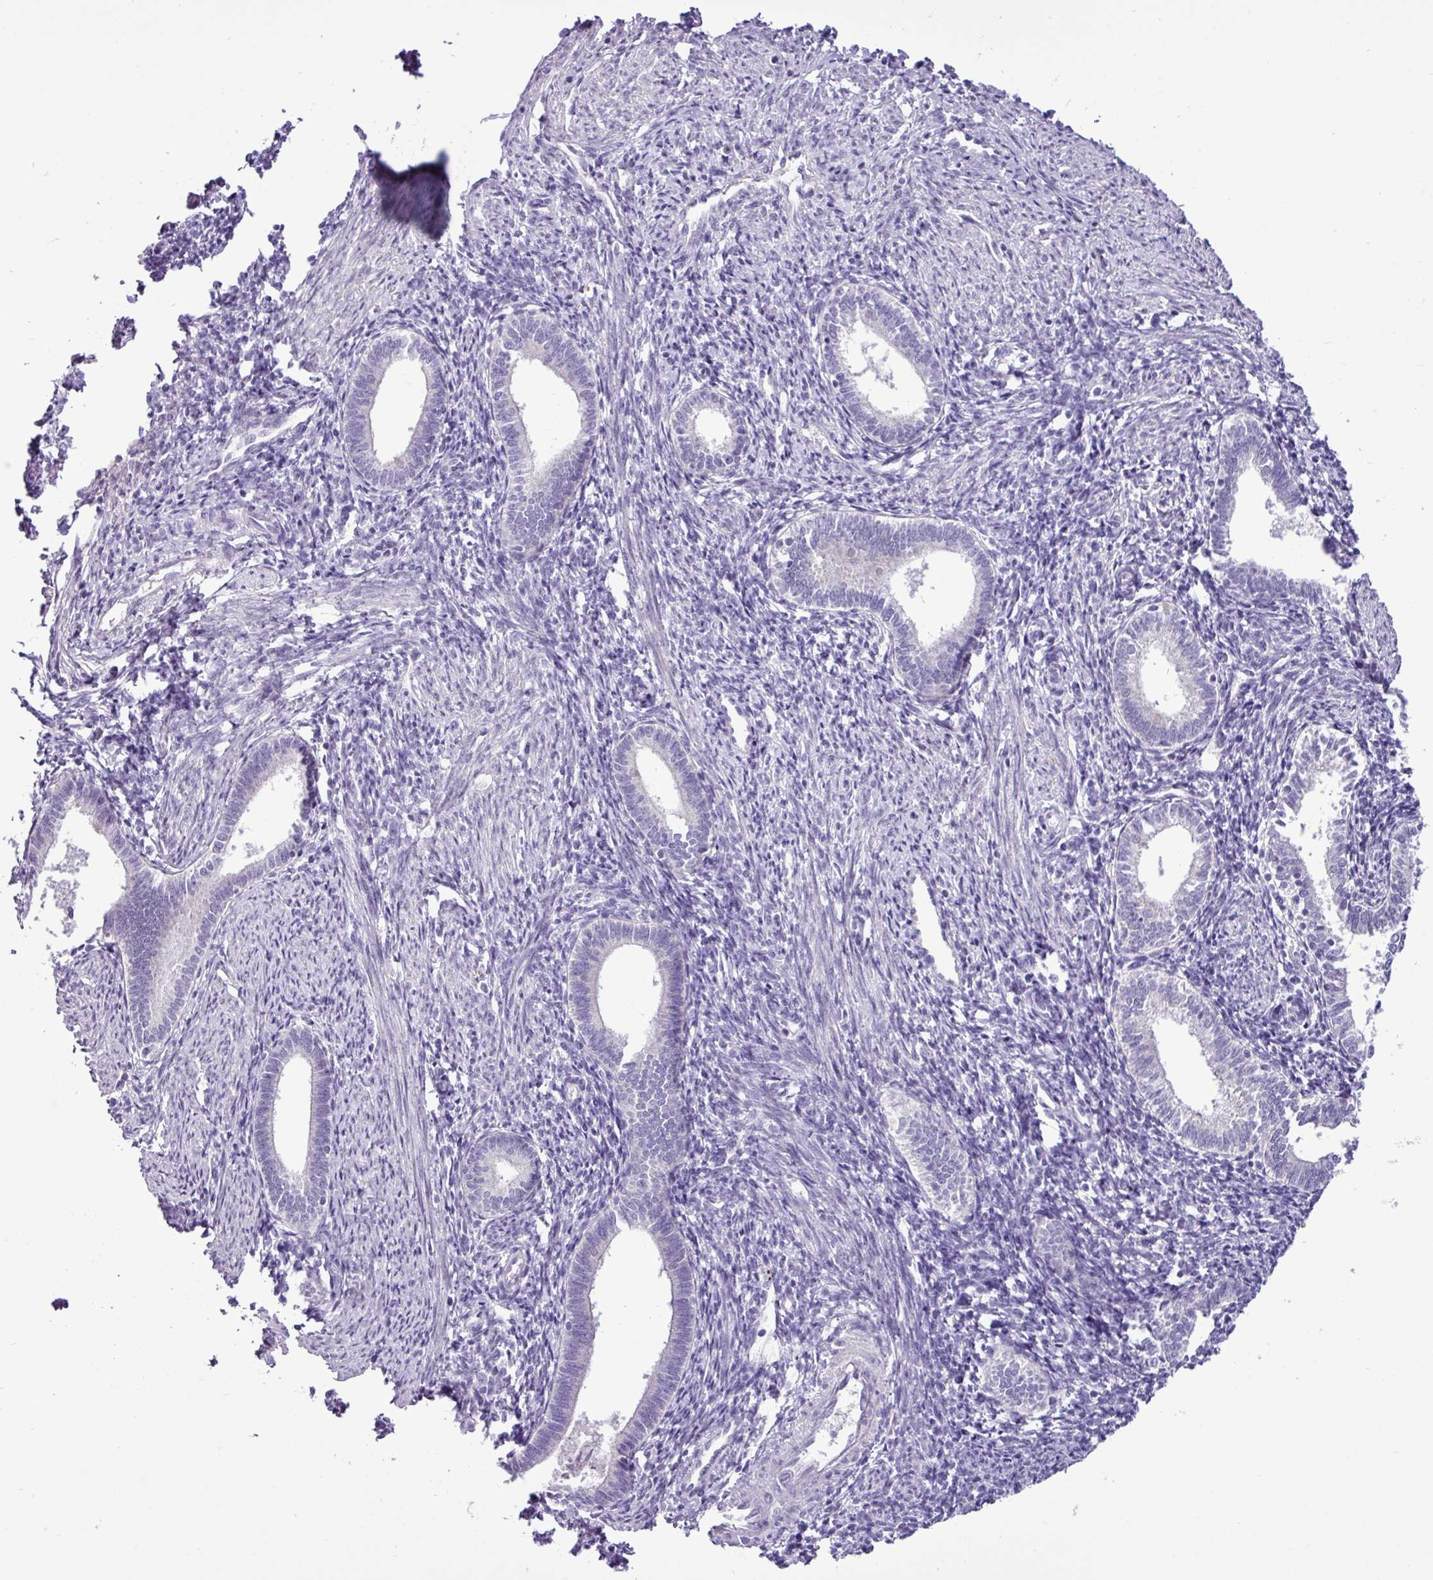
{"staining": {"intensity": "negative", "quantity": "none", "location": "none"}, "tissue": "endometrium", "cell_type": "Cells in endometrial stroma", "image_type": "normal", "snomed": [{"axis": "morphology", "description": "Normal tissue, NOS"}, {"axis": "topography", "description": "Endometrium"}], "caption": "The histopathology image shows no staining of cells in endometrial stroma in benign endometrium. (Brightfield microscopy of DAB IHC at high magnification).", "gene": "ALDH3A1", "patient": {"sex": "female", "age": 41}}